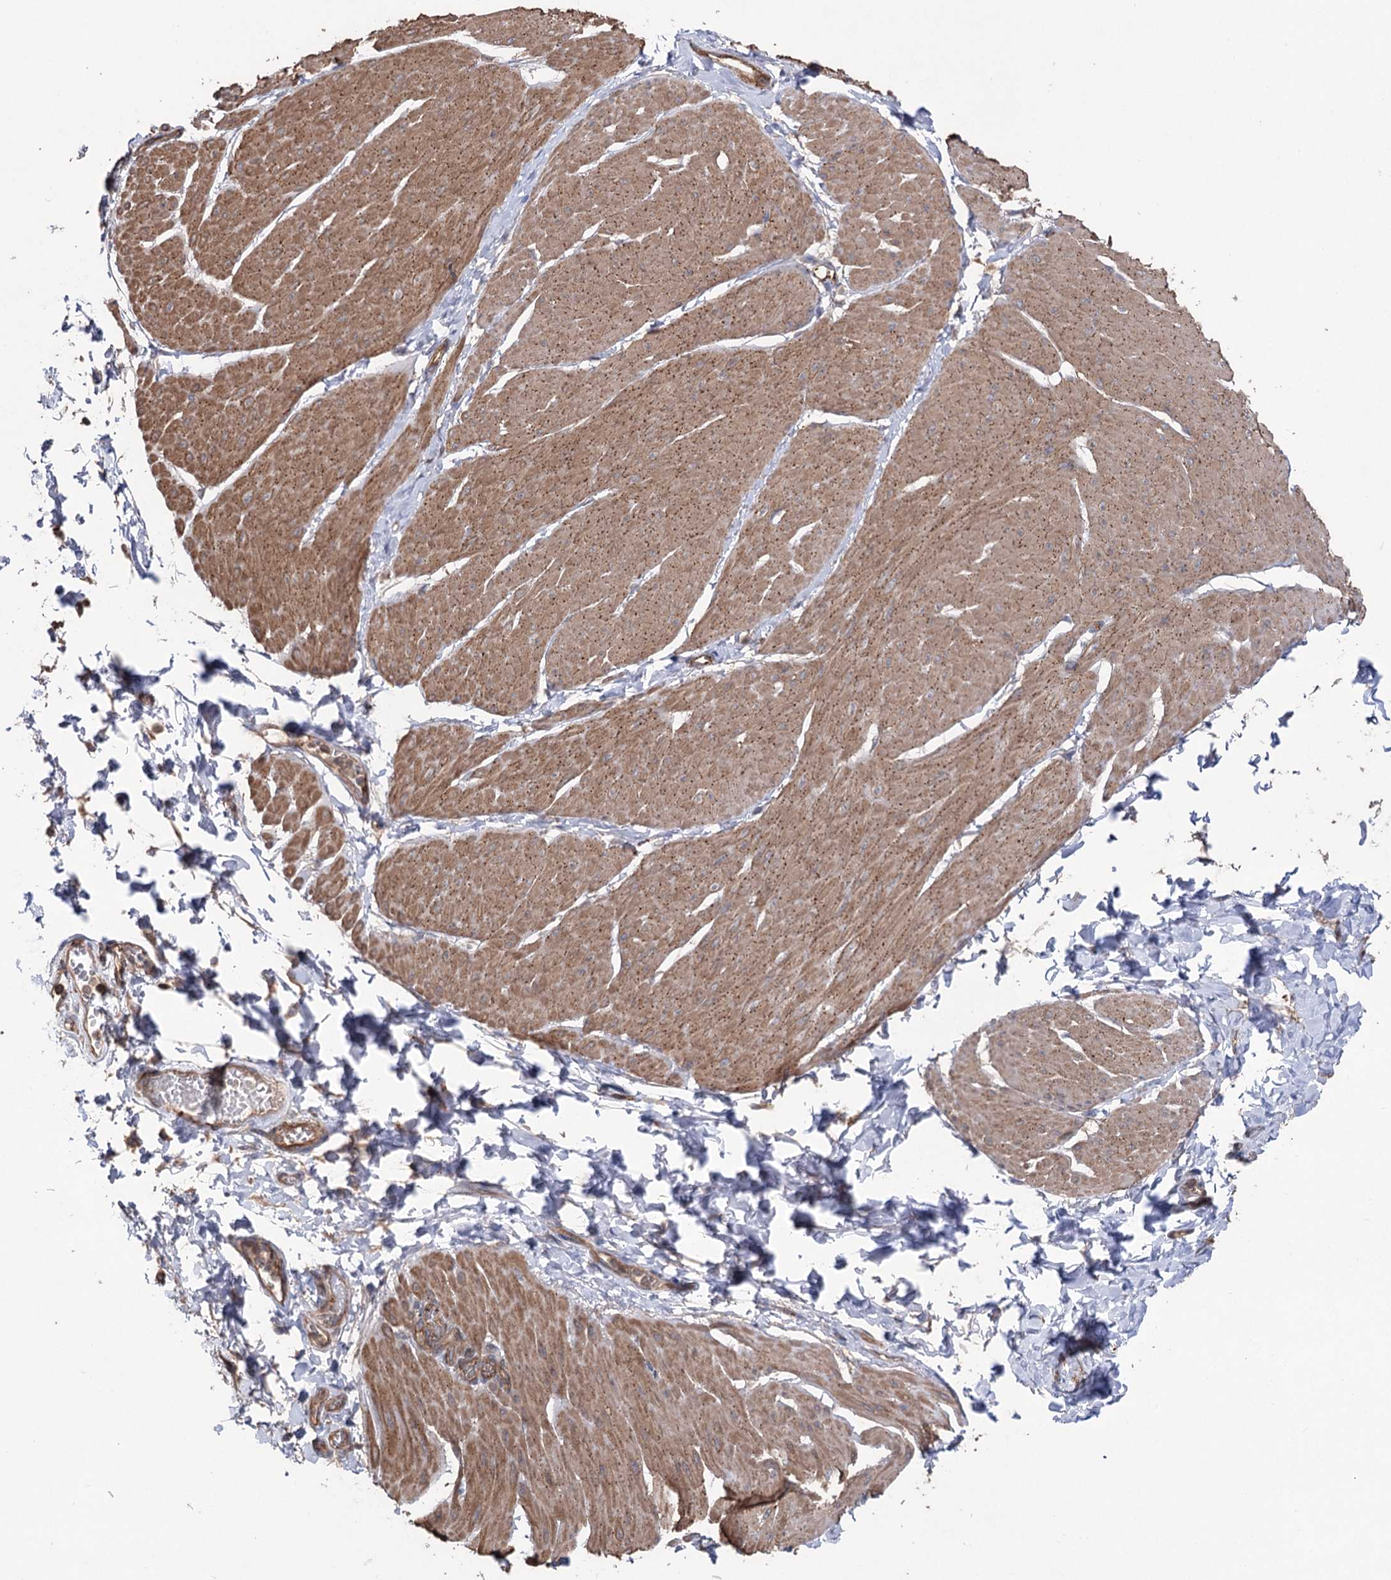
{"staining": {"intensity": "moderate", "quantity": ">75%", "location": "cytoplasmic/membranous"}, "tissue": "smooth muscle", "cell_type": "Smooth muscle cells", "image_type": "normal", "snomed": [{"axis": "morphology", "description": "Urothelial carcinoma, High grade"}, {"axis": "topography", "description": "Urinary bladder"}], "caption": "Immunohistochemistry (IHC) micrograph of unremarkable smooth muscle stained for a protein (brown), which reveals medium levels of moderate cytoplasmic/membranous staining in approximately >75% of smooth muscle cells.", "gene": "LARS2", "patient": {"sex": "male", "age": 46}}